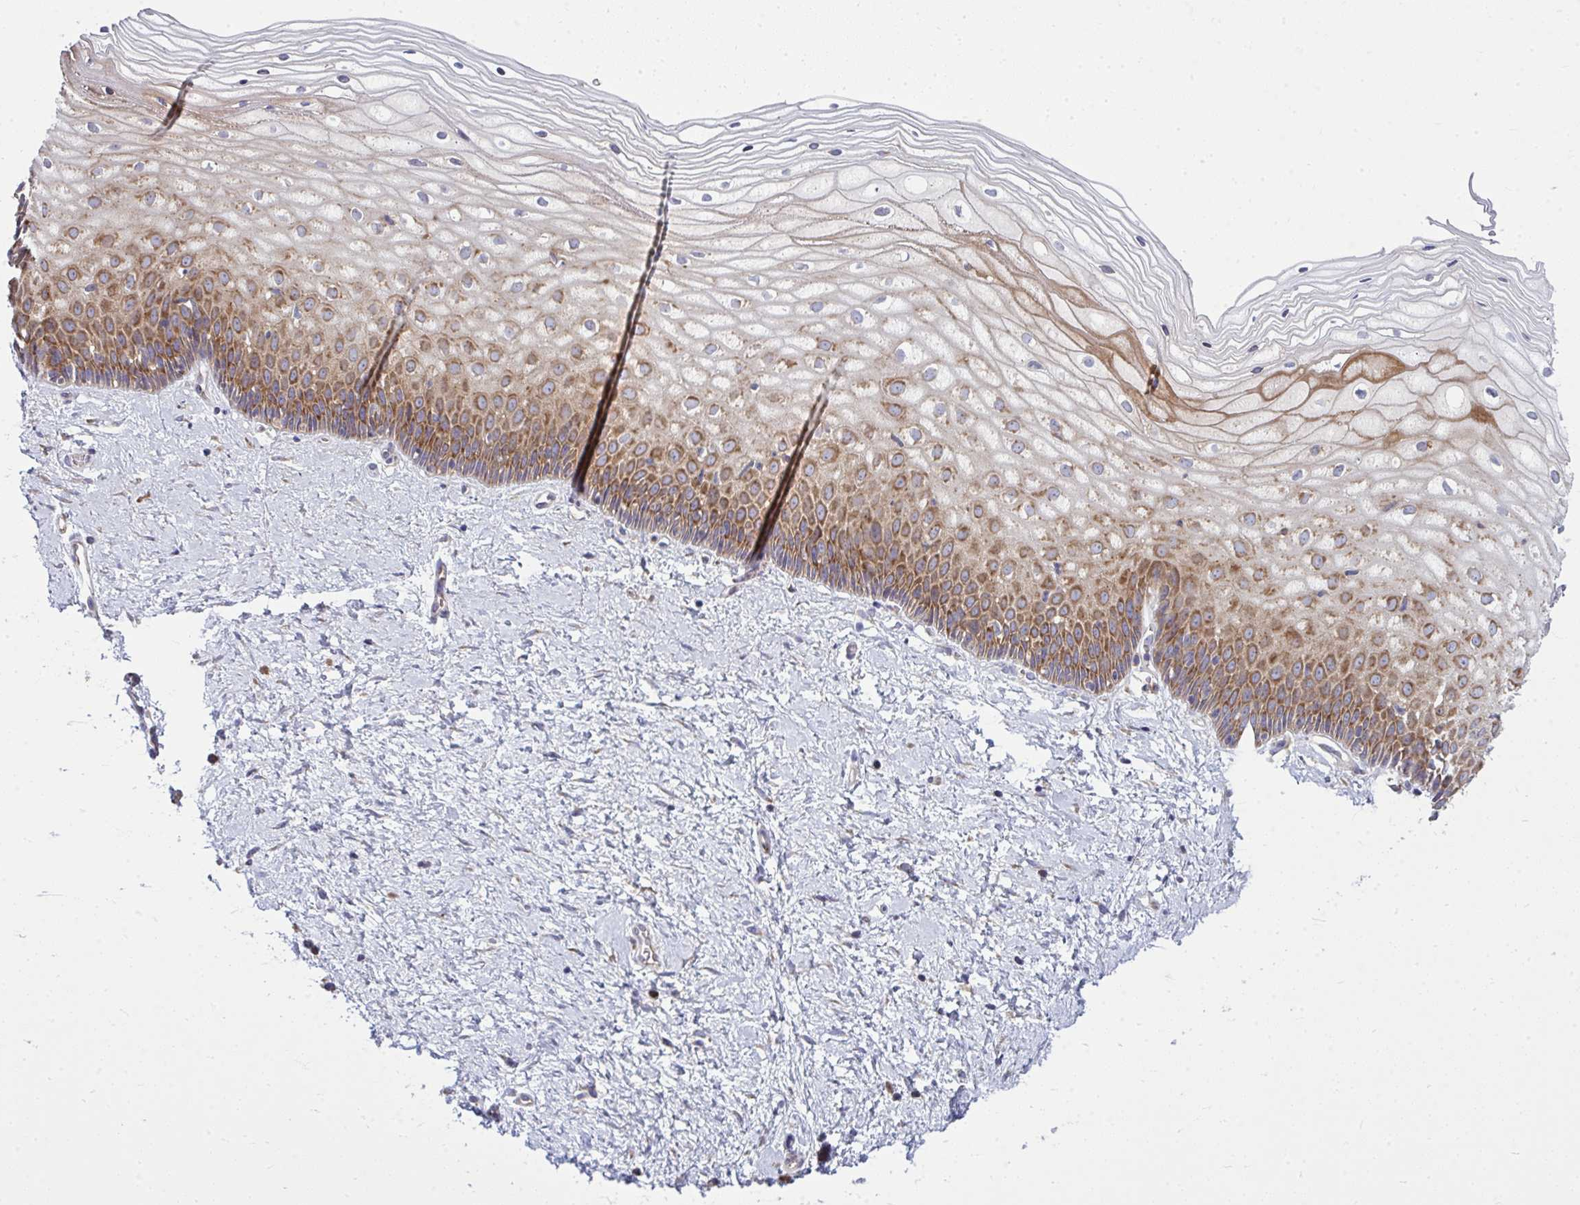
{"staining": {"intensity": "moderate", "quantity": ">75%", "location": "cytoplasmic/membranous"}, "tissue": "cervix", "cell_type": "Glandular cells", "image_type": "normal", "snomed": [{"axis": "morphology", "description": "Normal tissue, NOS"}, {"axis": "topography", "description": "Cervix"}], "caption": "IHC (DAB) staining of unremarkable human cervix displays moderate cytoplasmic/membranous protein positivity in about >75% of glandular cells.", "gene": "GFPT2", "patient": {"sex": "female", "age": 36}}